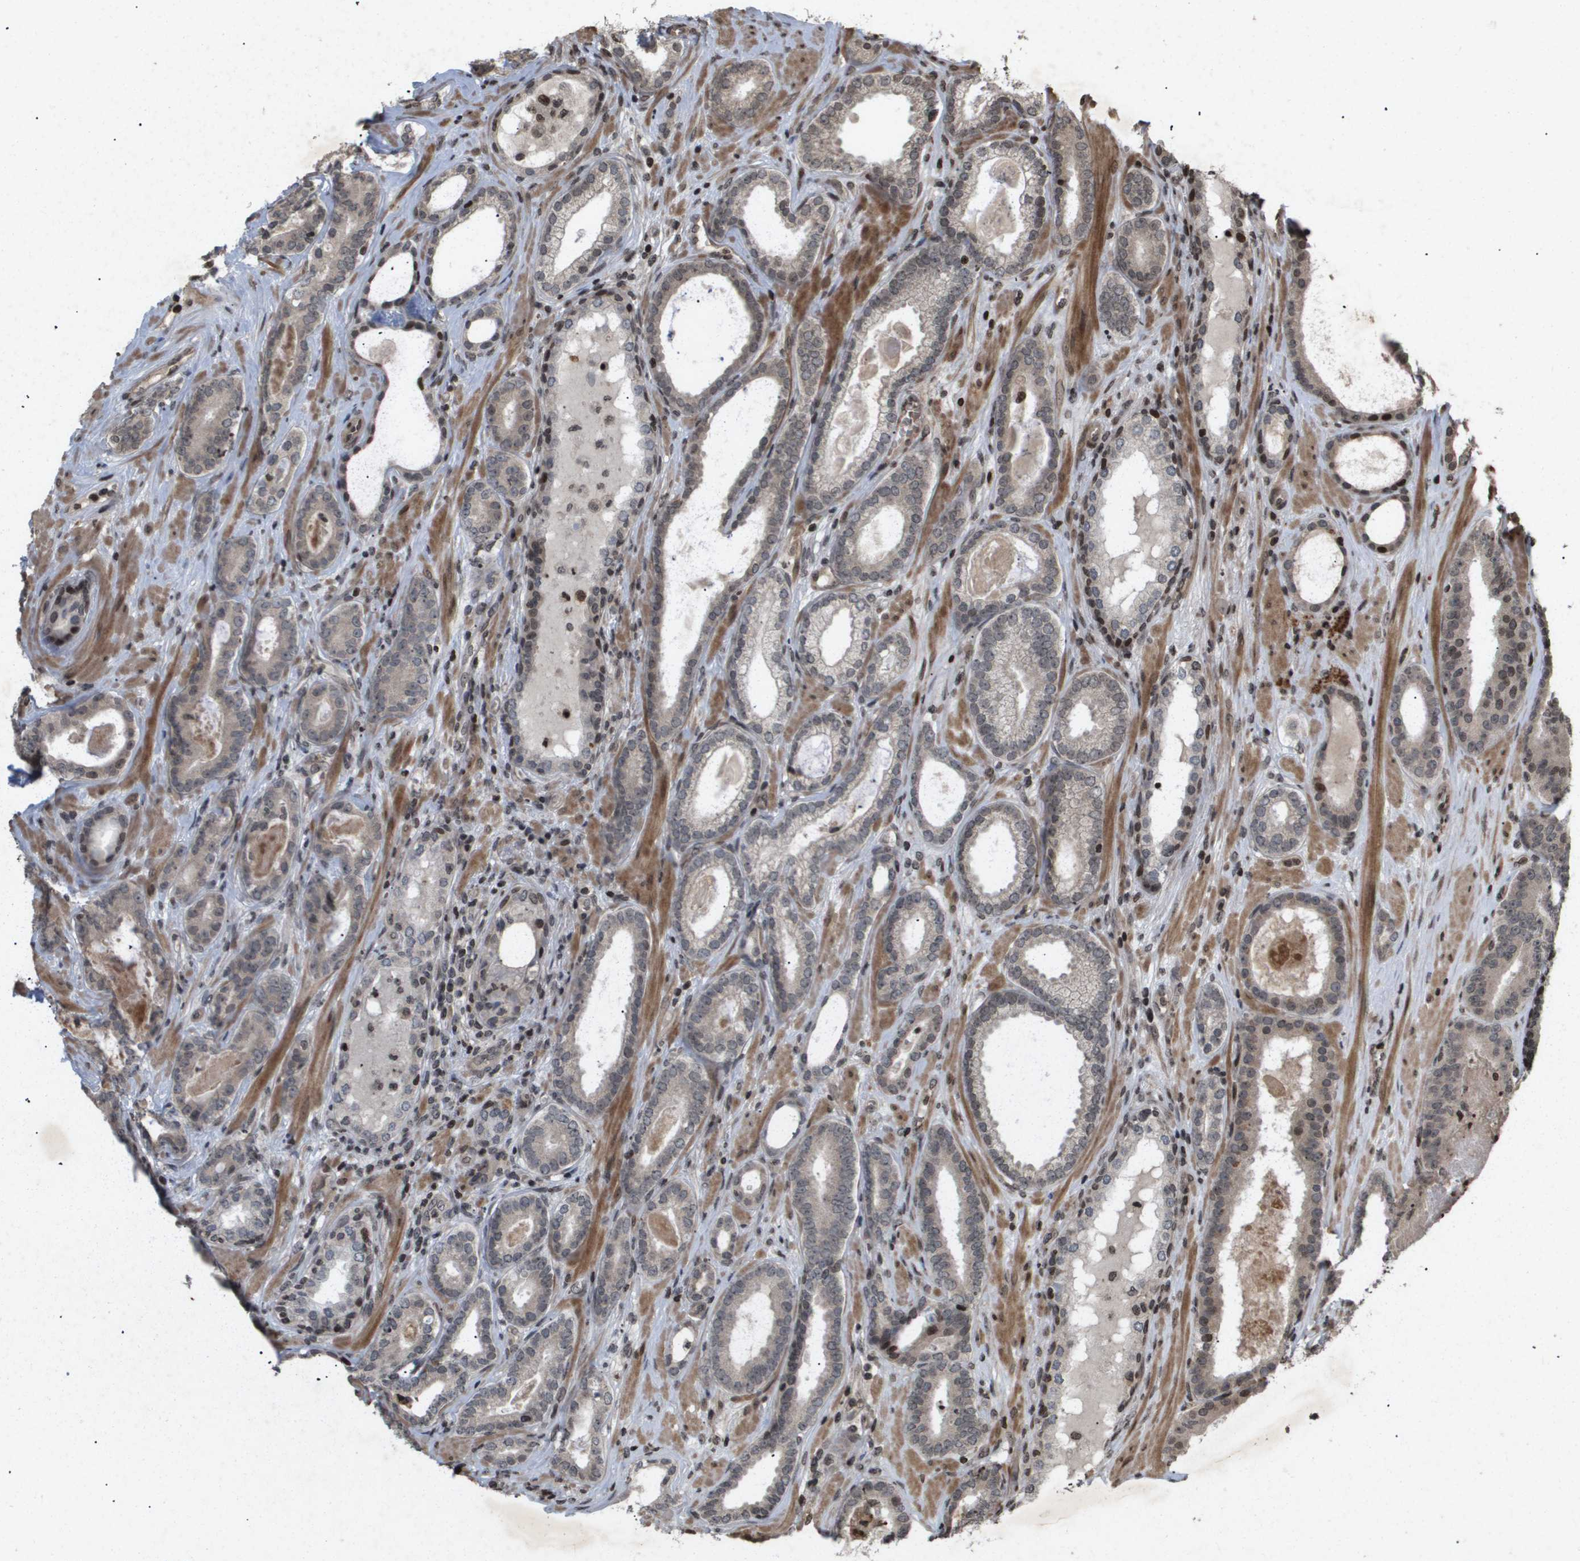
{"staining": {"intensity": "negative", "quantity": "none", "location": "none"}, "tissue": "prostate cancer", "cell_type": "Tumor cells", "image_type": "cancer", "snomed": [{"axis": "morphology", "description": "Adenocarcinoma, High grade"}, {"axis": "topography", "description": "Prostate"}], "caption": "High power microscopy image of an immunohistochemistry (IHC) histopathology image of prostate cancer (high-grade adenocarcinoma), revealing no significant positivity in tumor cells.", "gene": "HSPA6", "patient": {"sex": "male", "age": 60}}